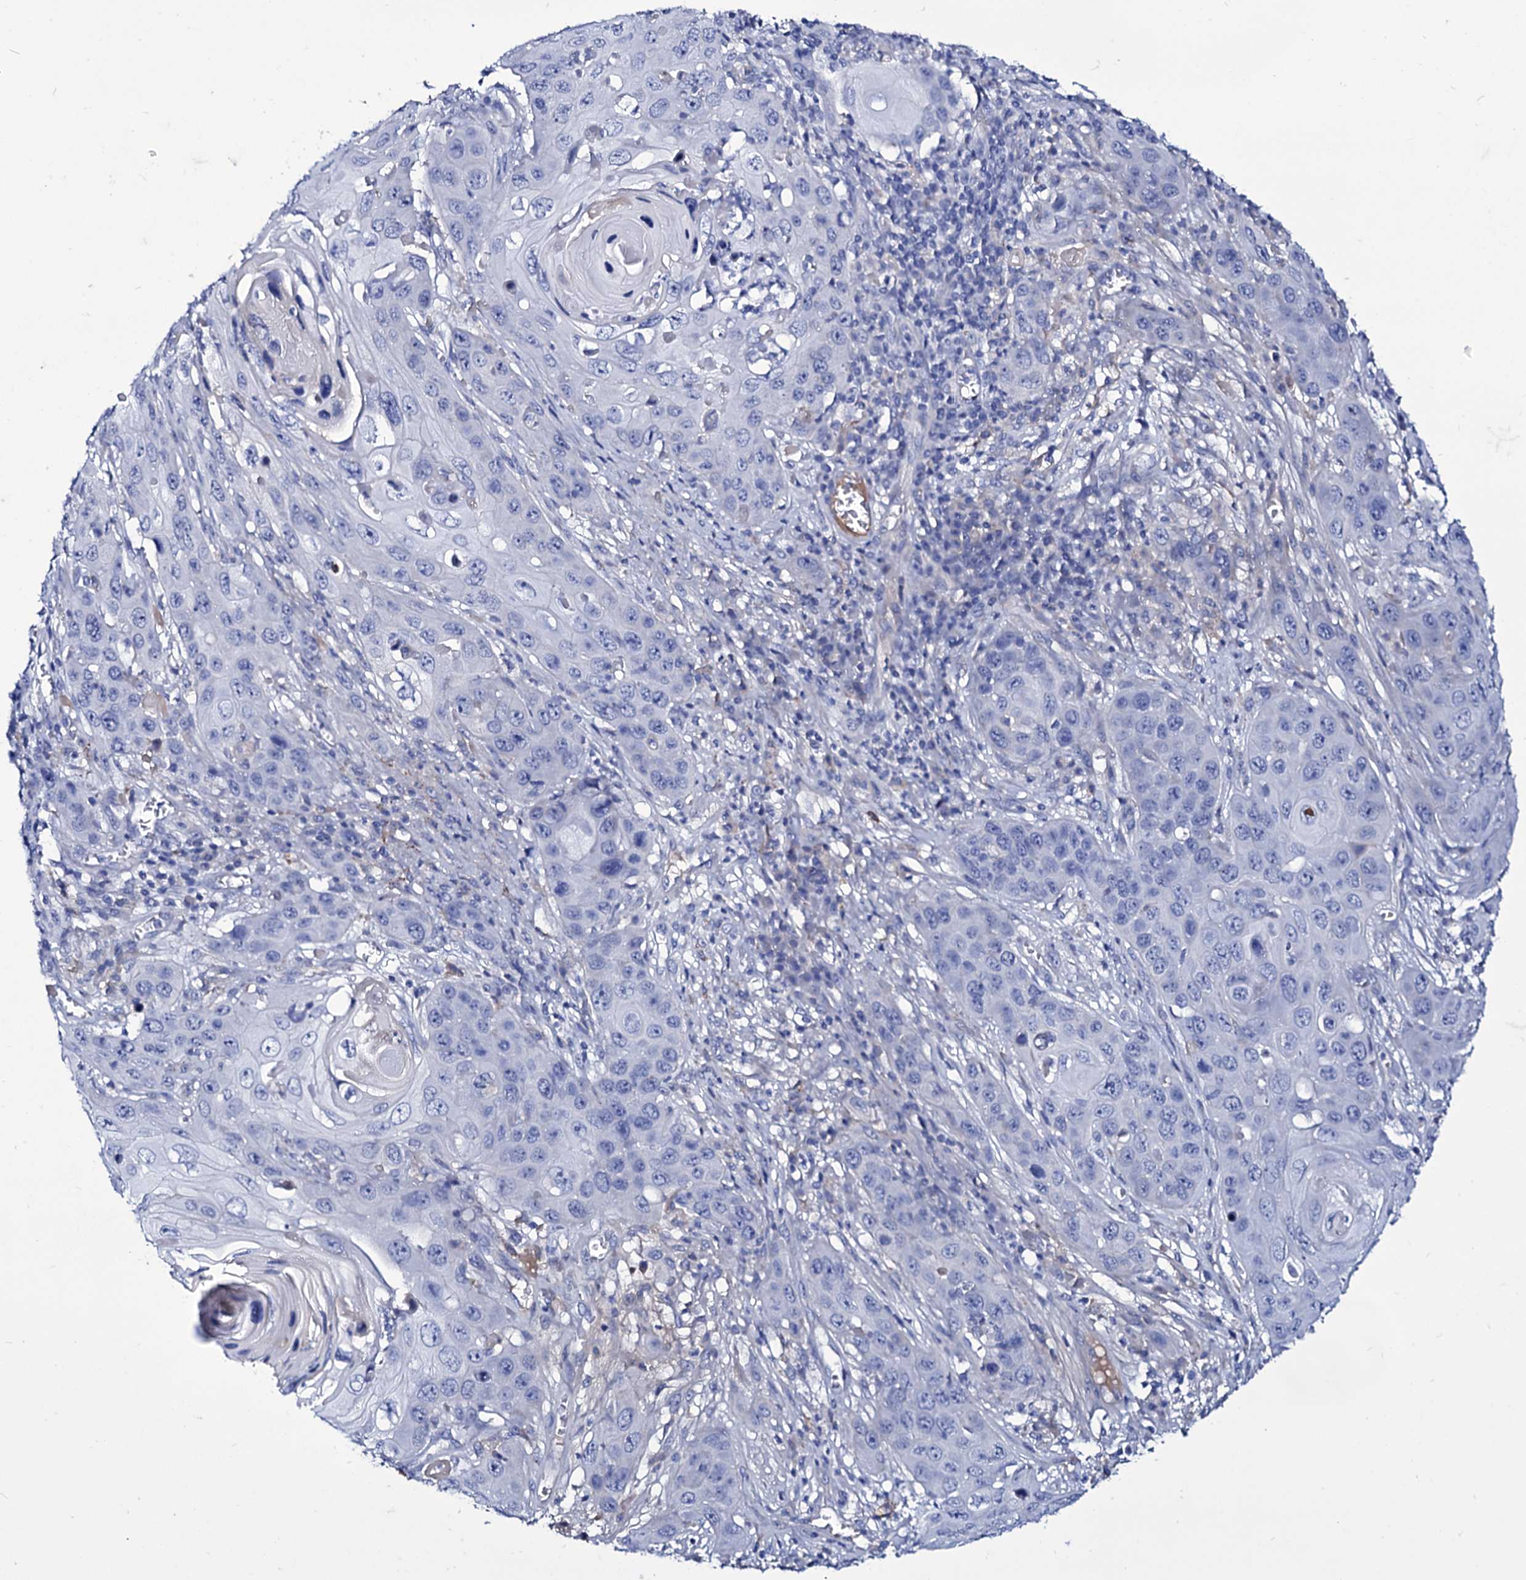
{"staining": {"intensity": "negative", "quantity": "none", "location": "none"}, "tissue": "skin cancer", "cell_type": "Tumor cells", "image_type": "cancer", "snomed": [{"axis": "morphology", "description": "Squamous cell carcinoma, NOS"}, {"axis": "topography", "description": "Skin"}], "caption": "High magnification brightfield microscopy of skin cancer stained with DAB (brown) and counterstained with hematoxylin (blue): tumor cells show no significant positivity. (DAB immunohistochemistry (IHC) with hematoxylin counter stain).", "gene": "AXL", "patient": {"sex": "male", "age": 55}}